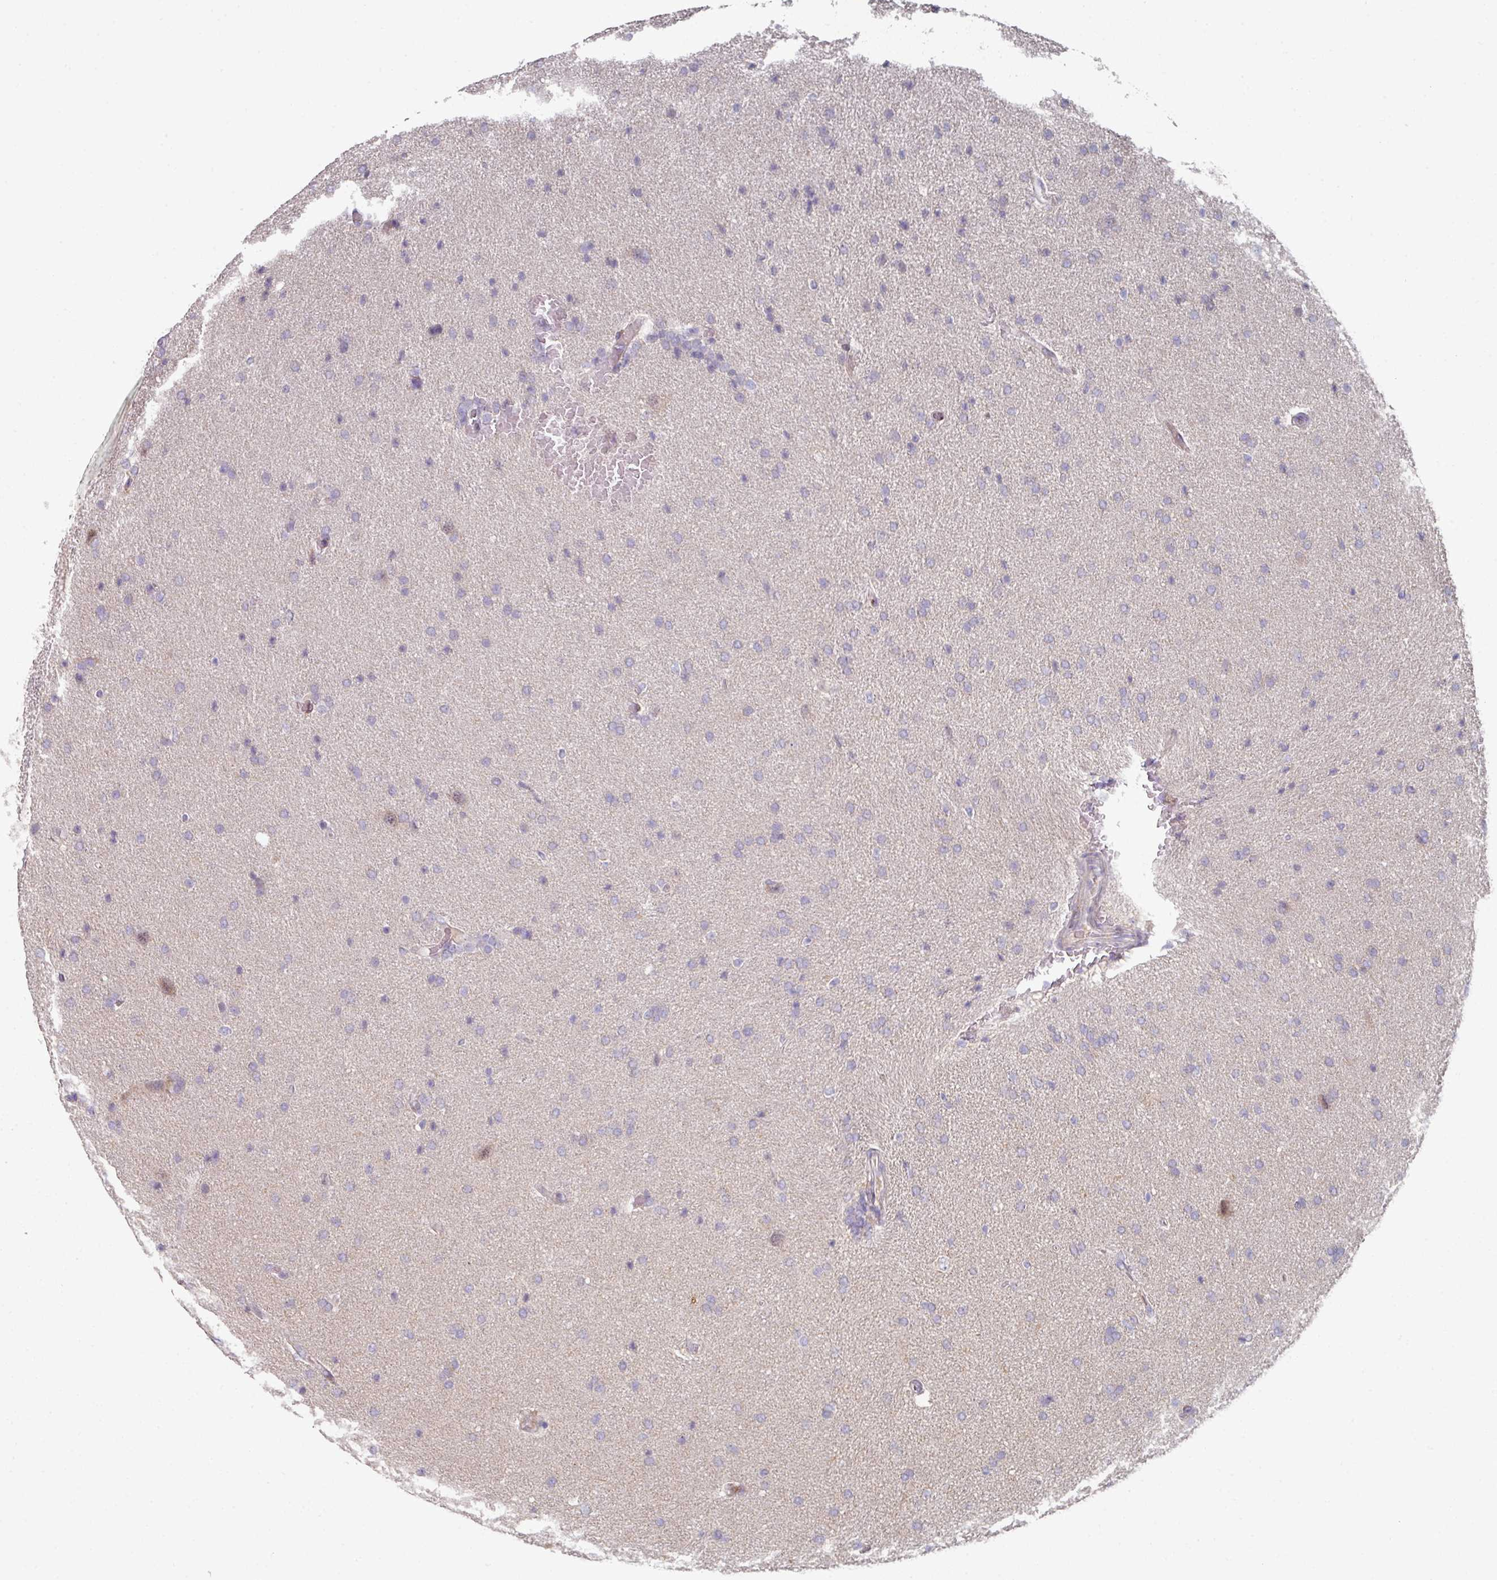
{"staining": {"intensity": "negative", "quantity": "none", "location": "none"}, "tissue": "glioma", "cell_type": "Tumor cells", "image_type": "cancer", "snomed": [{"axis": "morphology", "description": "Glioma, malignant, High grade"}, {"axis": "topography", "description": "Brain"}], "caption": "Immunohistochemistry photomicrograph of human glioma stained for a protein (brown), which shows no expression in tumor cells.", "gene": "WSB2", "patient": {"sex": "male", "age": 56}}